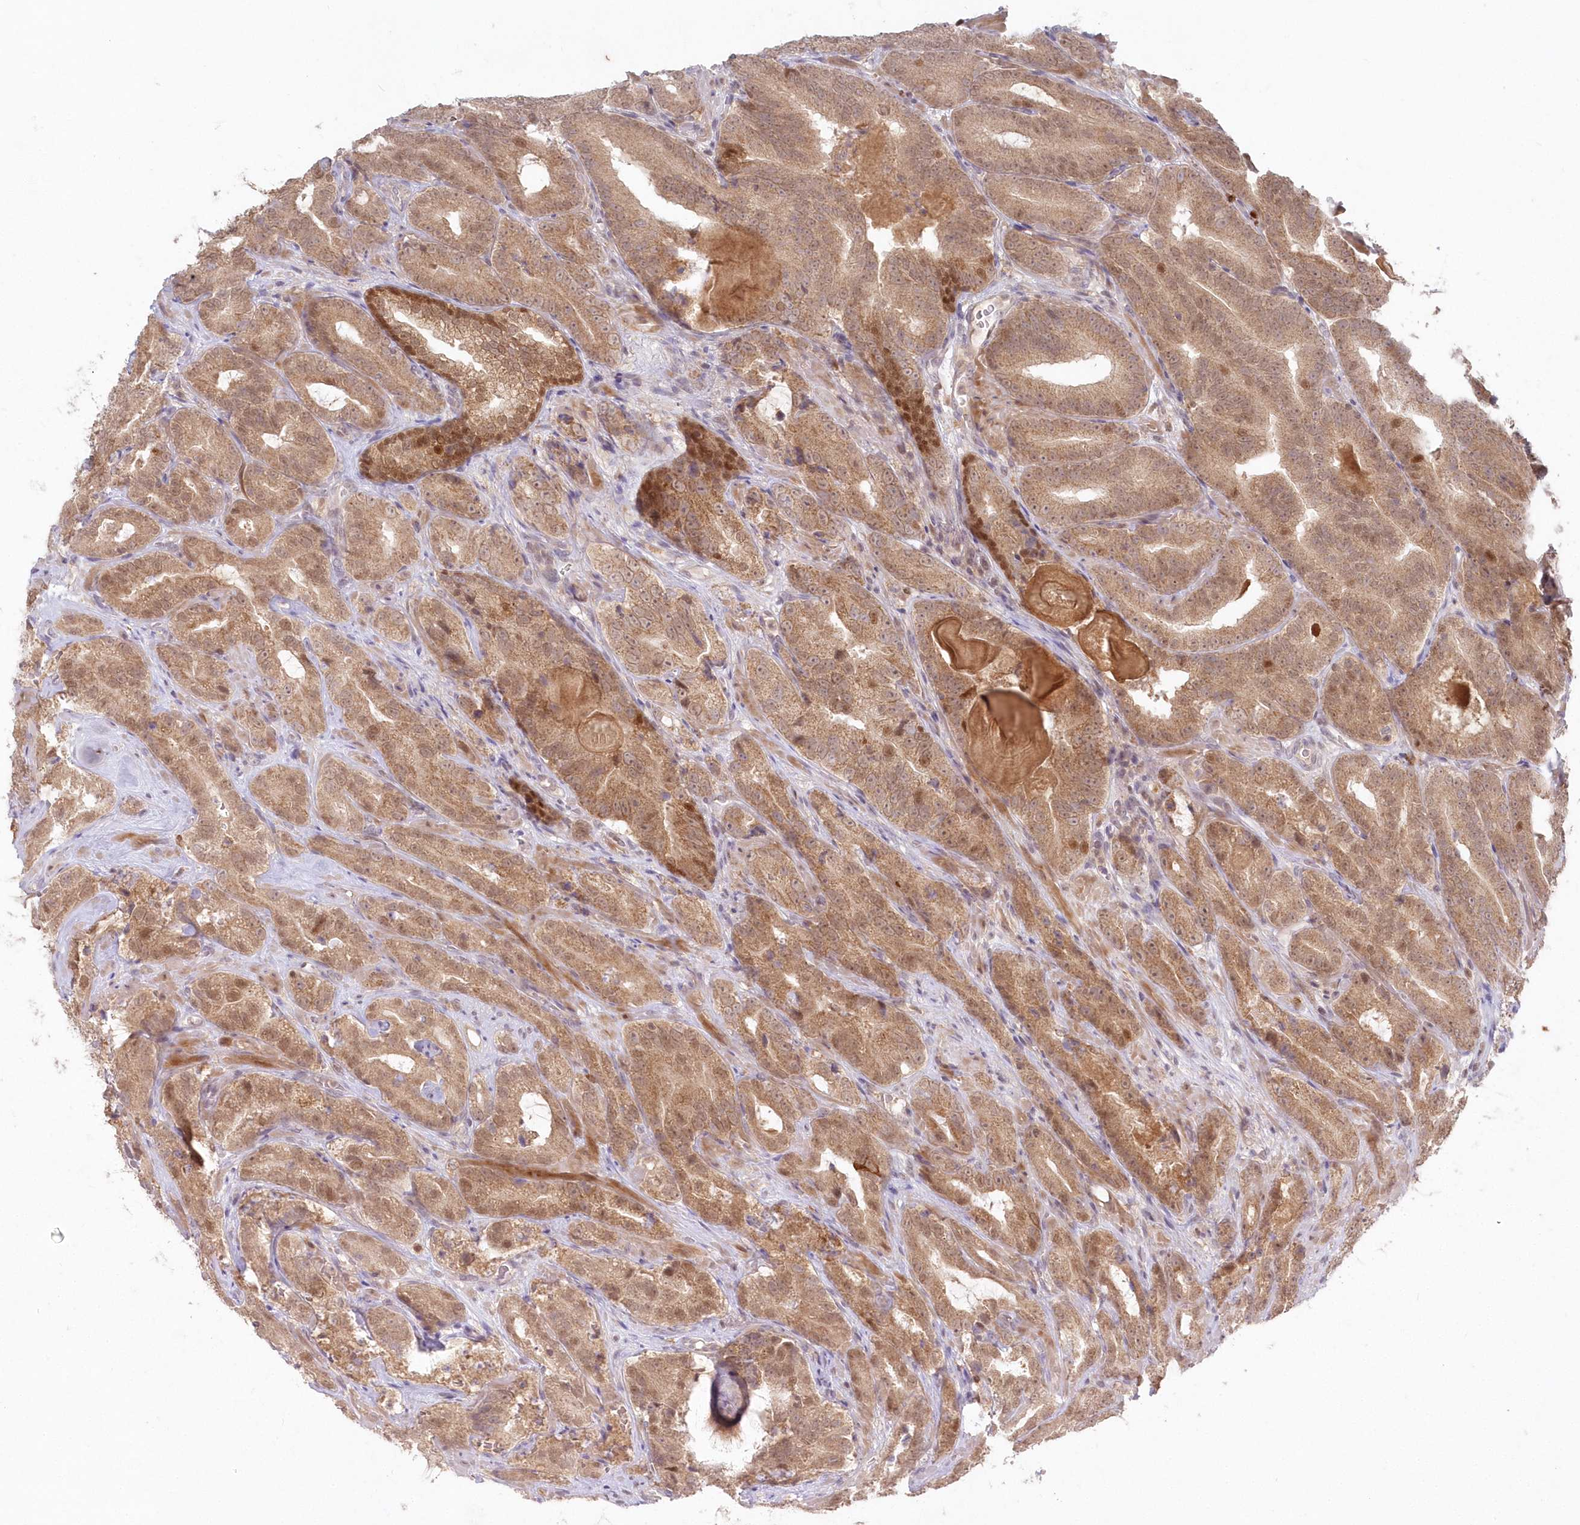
{"staining": {"intensity": "moderate", "quantity": ">75%", "location": "cytoplasmic/membranous,nuclear"}, "tissue": "prostate cancer", "cell_type": "Tumor cells", "image_type": "cancer", "snomed": [{"axis": "morphology", "description": "Adenocarcinoma, High grade"}, {"axis": "topography", "description": "Prostate"}], "caption": "There is medium levels of moderate cytoplasmic/membranous and nuclear positivity in tumor cells of high-grade adenocarcinoma (prostate), as demonstrated by immunohistochemical staining (brown color).", "gene": "ASCC1", "patient": {"sex": "male", "age": 57}}